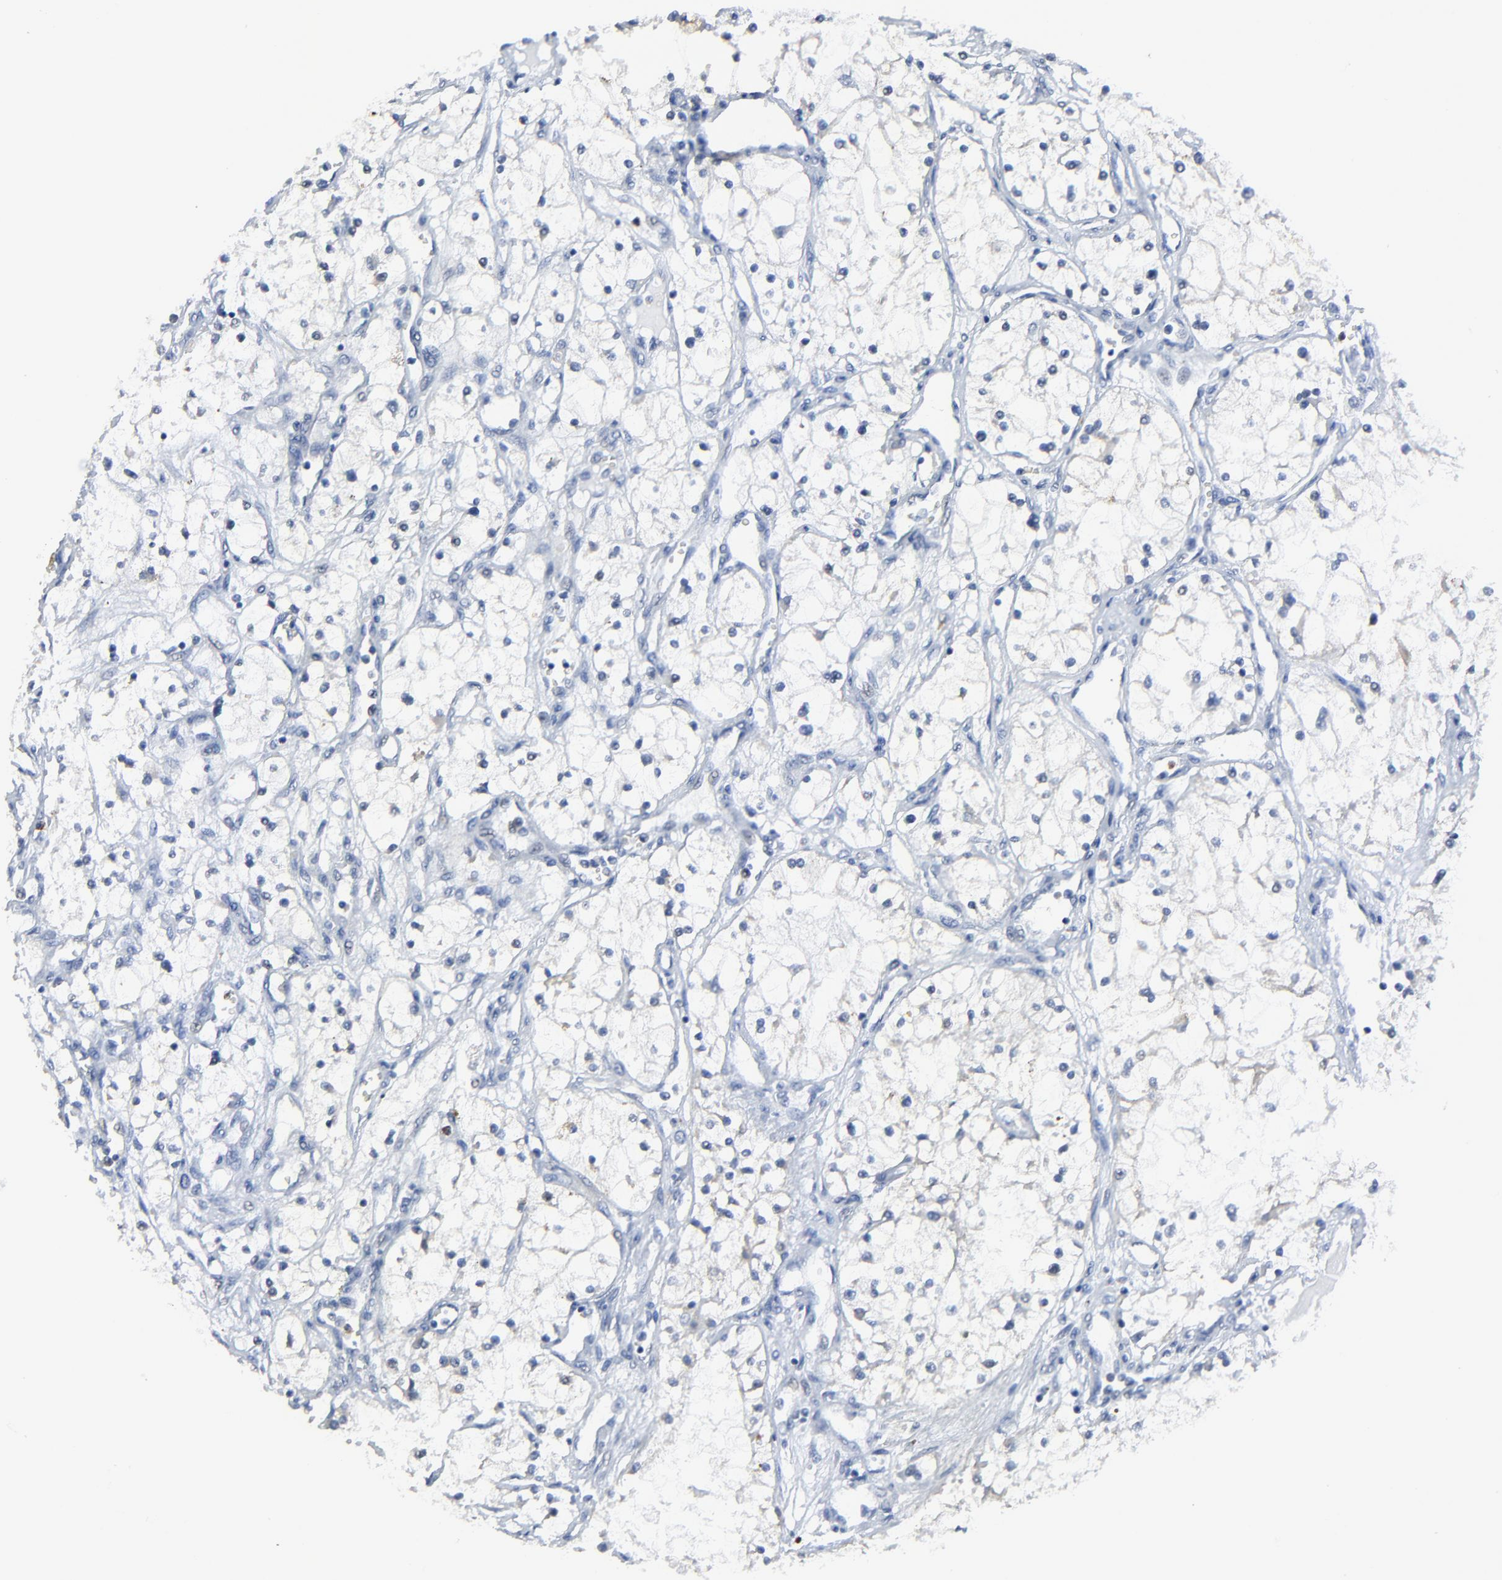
{"staining": {"intensity": "negative", "quantity": "none", "location": "none"}, "tissue": "renal cancer", "cell_type": "Tumor cells", "image_type": "cancer", "snomed": [{"axis": "morphology", "description": "Adenocarcinoma, NOS"}, {"axis": "topography", "description": "Kidney"}], "caption": "DAB (3,3'-diaminobenzidine) immunohistochemical staining of renal adenocarcinoma exhibits no significant positivity in tumor cells.", "gene": "BIRC3", "patient": {"sex": "male", "age": 61}}